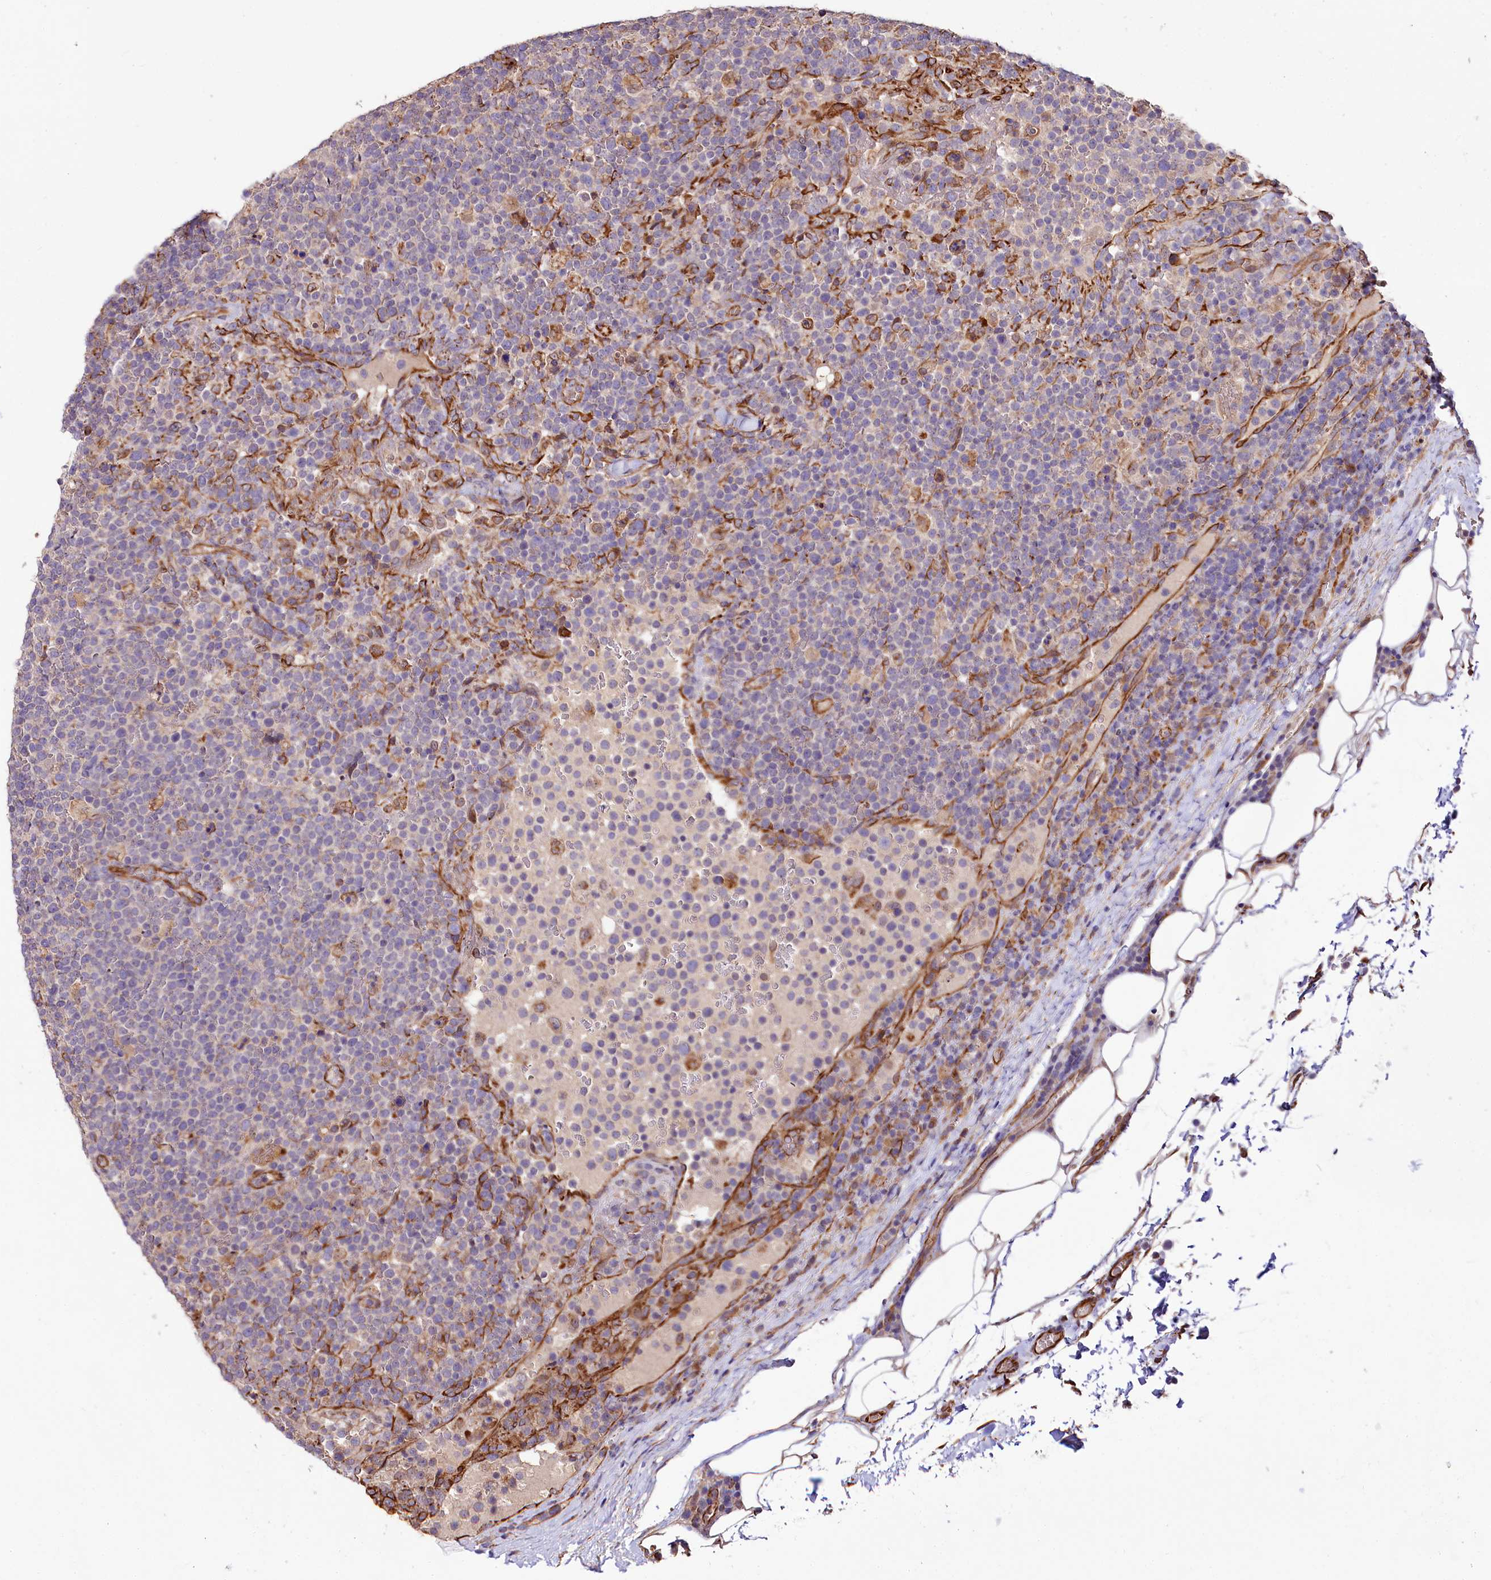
{"staining": {"intensity": "weak", "quantity": "<25%", "location": "cytoplasmic/membranous"}, "tissue": "lymphoma", "cell_type": "Tumor cells", "image_type": "cancer", "snomed": [{"axis": "morphology", "description": "Malignant lymphoma, non-Hodgkin's type, High grade"}, {"axis": "topography", "description": "Lymph node"}], "caption": "This is an immunohistochemistry photomicrograph of lymphoma. There is no positivity in tumor cells.", "gene": "TTC12", "patient": {"sex": "male", "age": 61}}